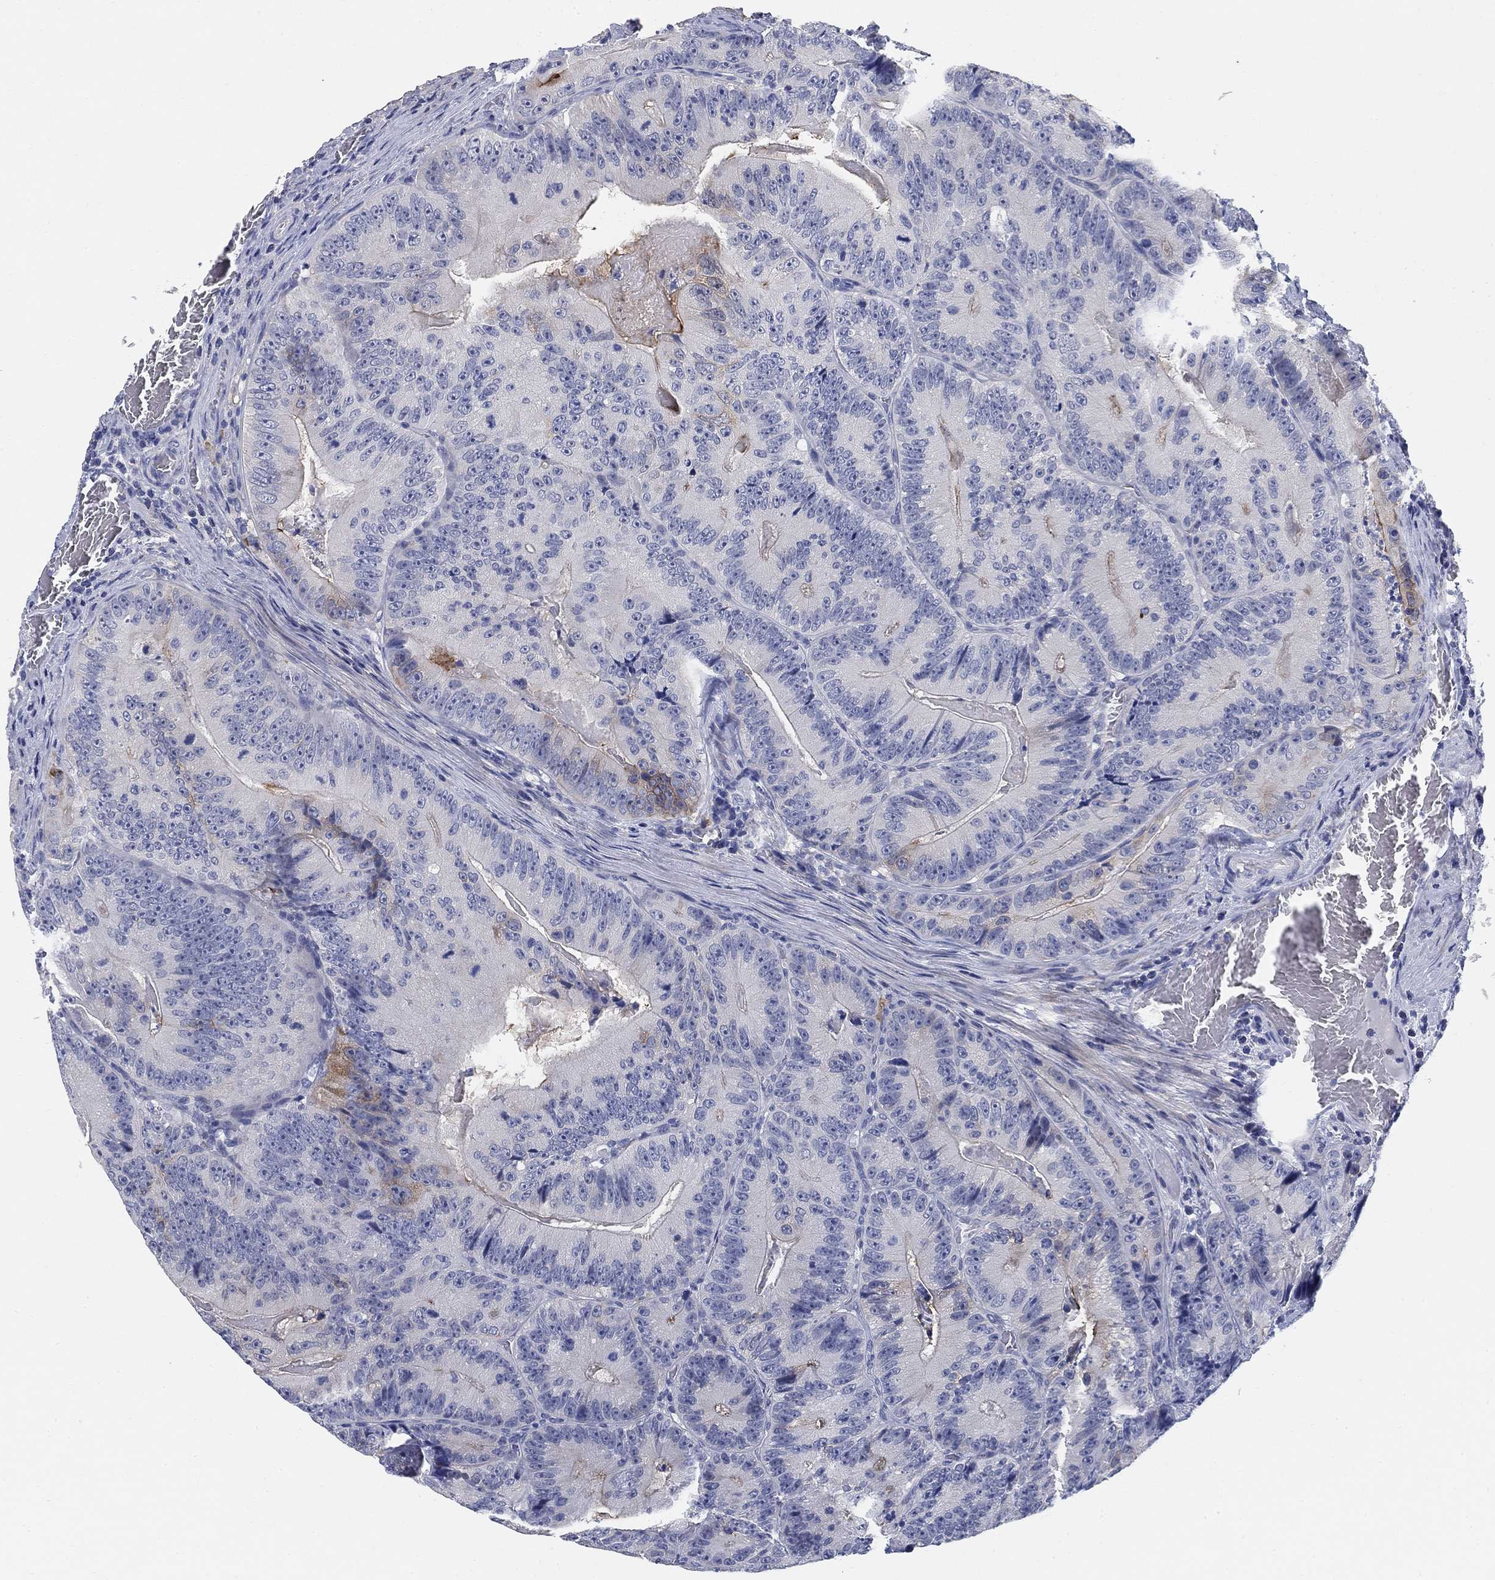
{"staining": {"intensity": "weak", "quantity": "<25%", "location": "cytoplasmic/membranous"}, "tissue": "colorectal cancer", "cell_type": "Tumor cells", "image_type": "cancer", "snomed": [{"axis": "morphology", "description": "Adenocarcinoma, NOS"}, {"axis": "topography", "description": "Colon"}], "caption": "DAB immunohistochemical staining of adenocarcinoma (colorectal) displays no significant positivity in tumor cells.", "gene": "CLUL1", "patient": {"sex": "female", "age": 86}}